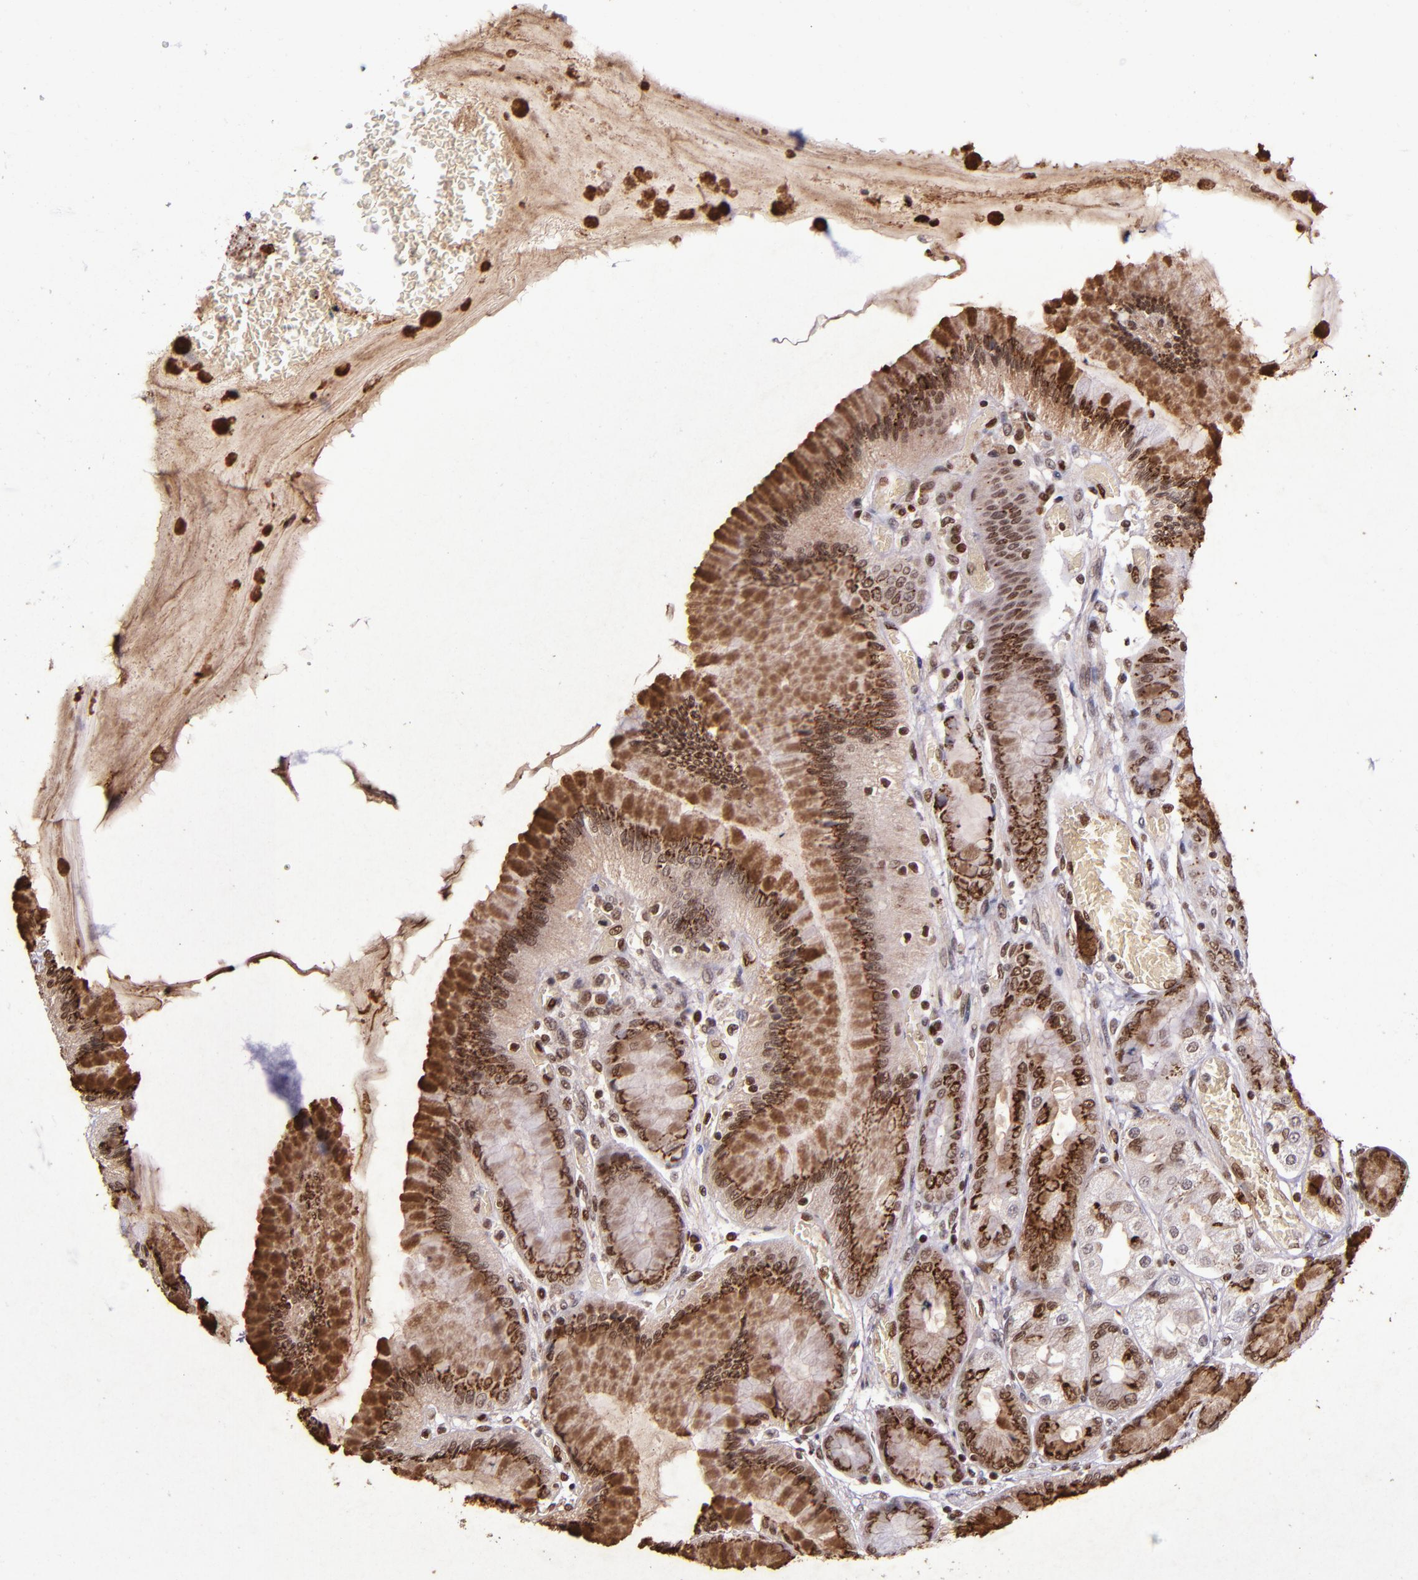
{"staining": {"intensity": "strong", "quantity": ">75%", "location": "cytoplasmic/membranous,nuclear"}, "tissue": "stomach", "cell_type": "Glandular cells", "image_type": "normal", "snomed": [{"axis": "morphology", "description": "Normal tissue, NOS"}, {"axis": "morphology", "description": "Adenocarcinoma, NOS"}, {"axis": "topography", "description": "Stomach"}, {"axis": "topography", "description": "Stomach, lower"}], "caption": "A micrograph showing strong cytoplasmic/membranous,nuclear positivity in about >75% of glandular cells in normal stomach, as visualized by brown immunohistochemical staining.", "gene": "MGMT", "patient": {"sex": "female", "age": 65}}